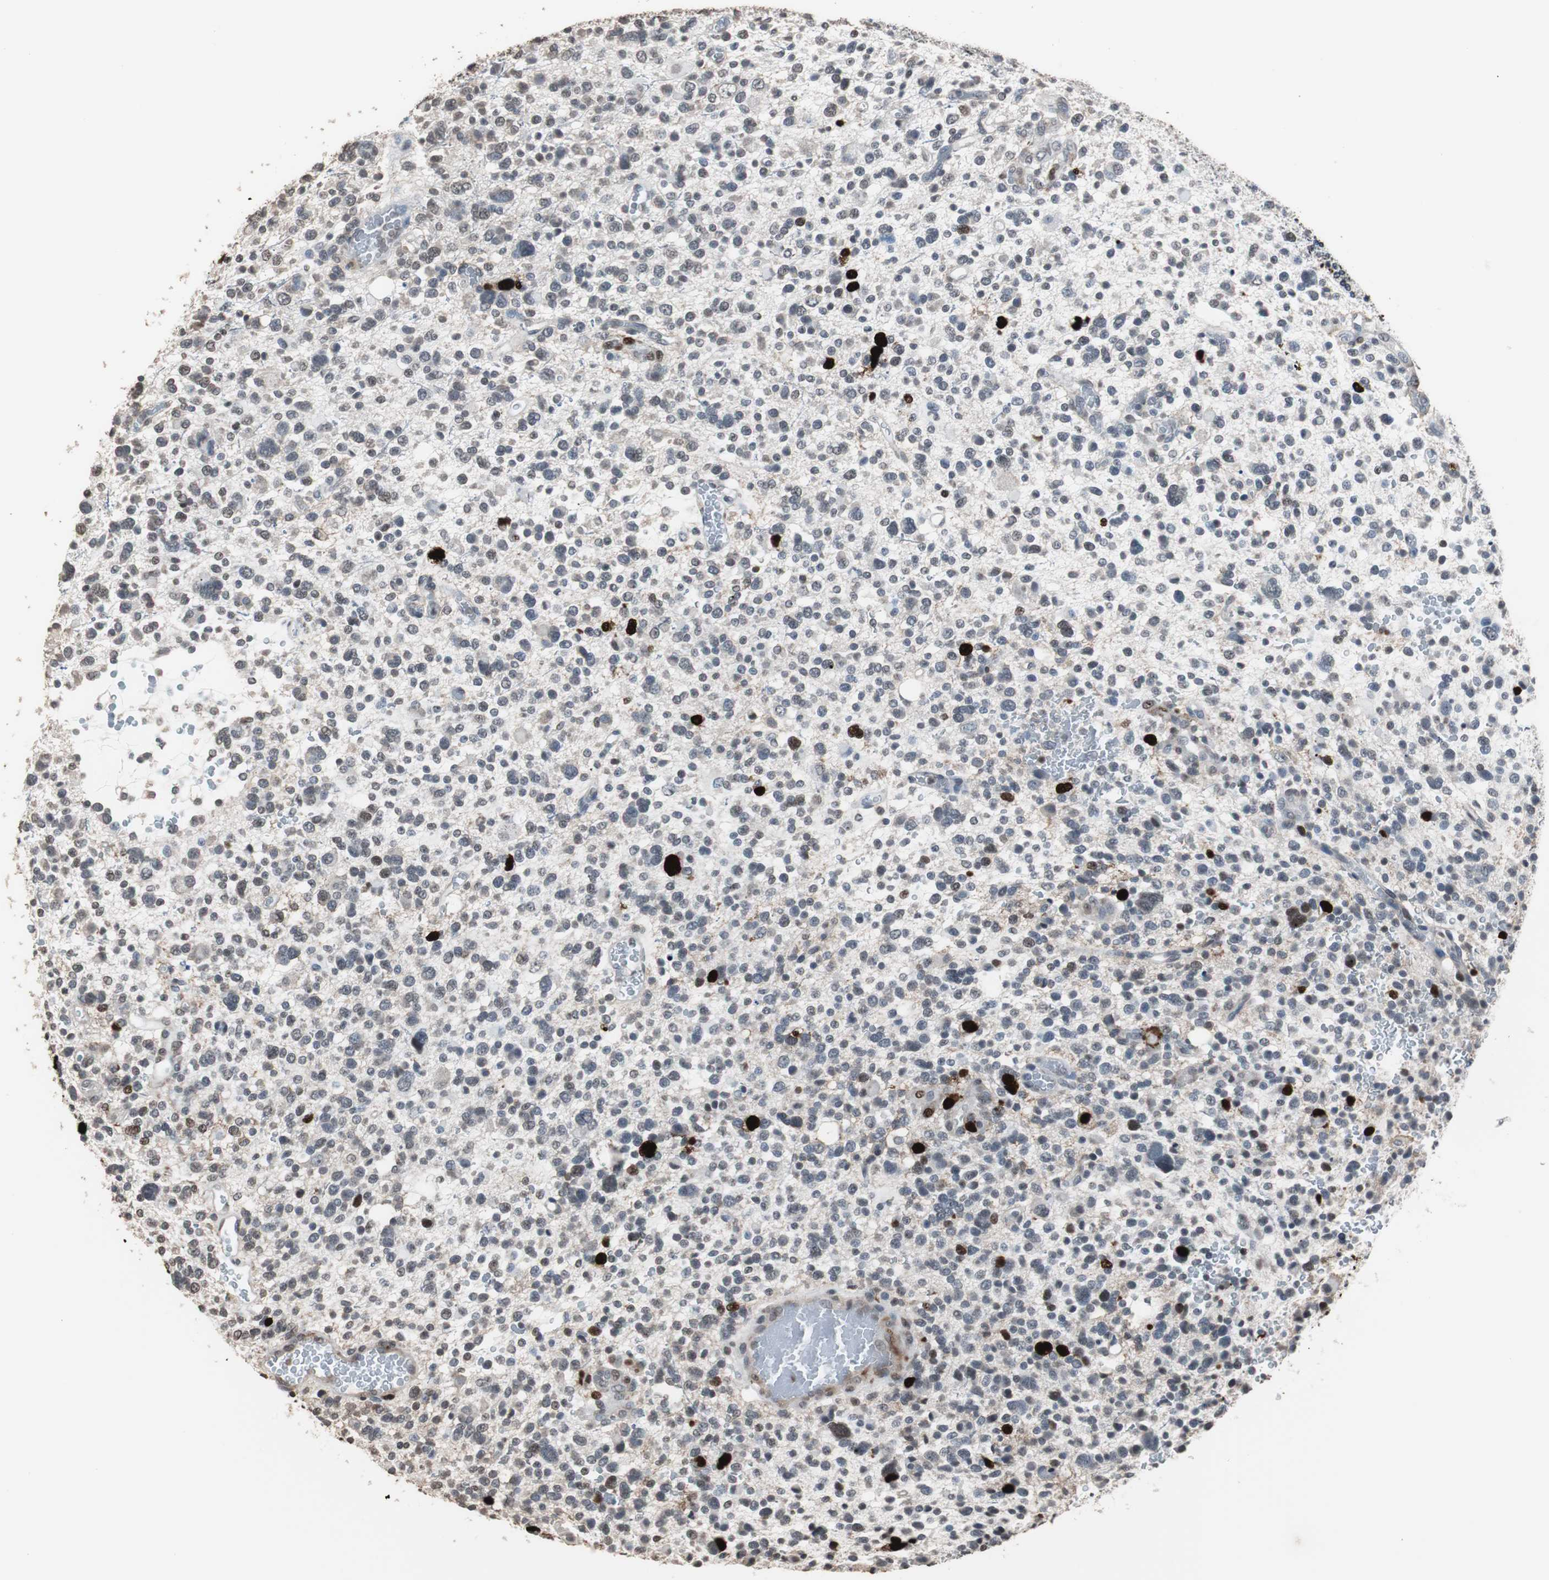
{"staining": {"intensity": "strong", "quantity": "<25%", "location": "nuclear"}, "tissue": "glioma", "cell_type": "Tumor cells", "image_type": "cancer", "snomed": [{"axis": "morphology", "description": "Glioma, malignant, High grade"}, {"axis": "topography", "description": "Brain"}], "caption": "The image displays immunohistochemical staining of glioma. There is strong nuclear staining is present in approximately <25% of tumor cells.", "gene": "TOP2A", "patient": {"sex": "male", "age": 48}}